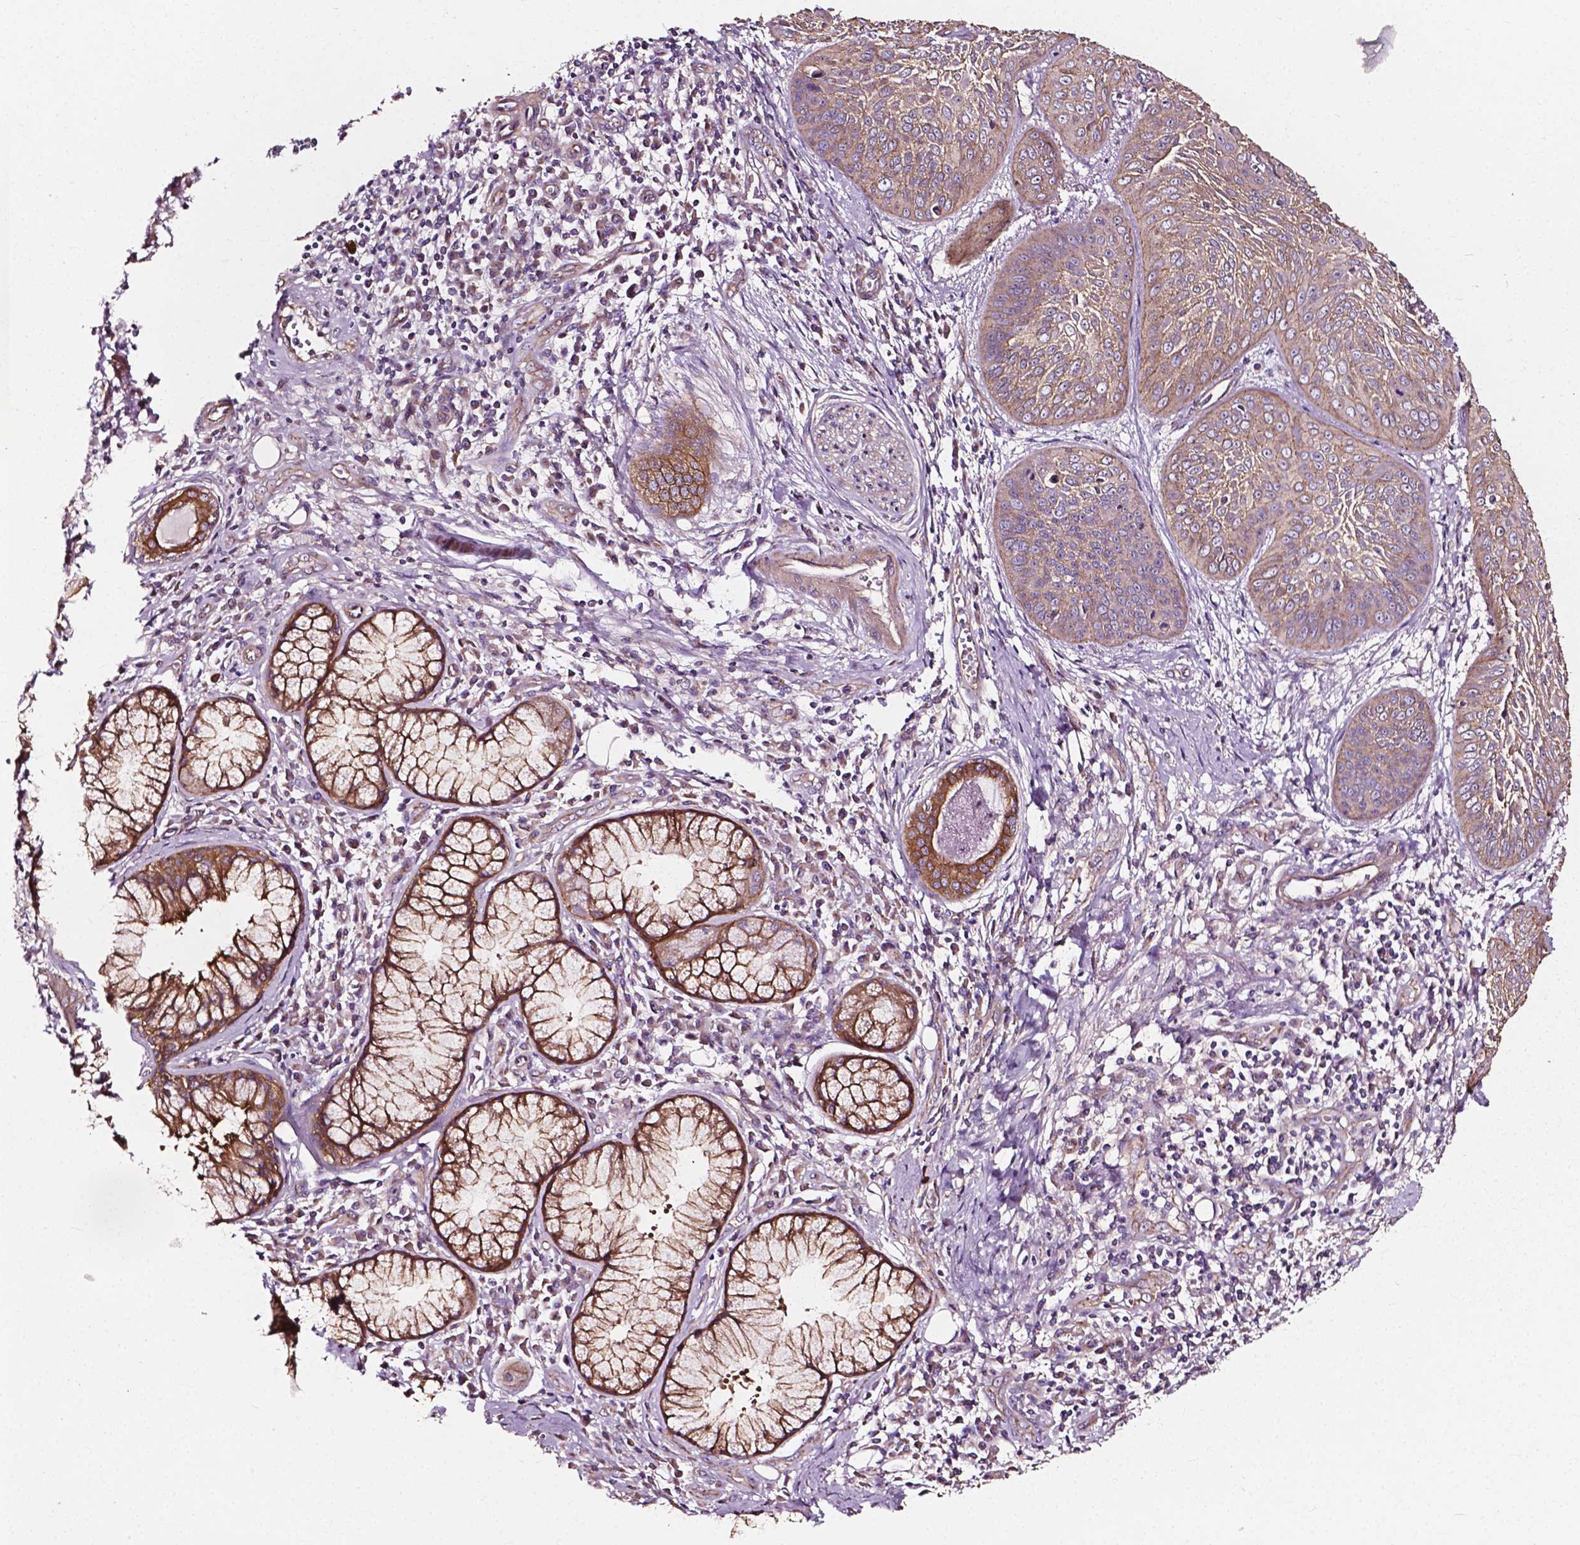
{"staining": {"intensity": "weak", "quantity": ">75%", "location": "cytoplasmic/membranous"}, "tissue": "lung cancer", "cell_type": "Tumor cells", "image_type": "cancer", "snomed": [{"axis": "morphology", "description": "Squamous cell carcinoma, NOS"}, {"axis": "topography", "description": "Lung"}], "caption": "An image of lung squamous cell carcinoma stained for a protein exhibits weak cytoplasmic/membranous brown staining in tumor cells.", "gene": "ATG16L1", "patient": {"sex": "male", "age": 74}}